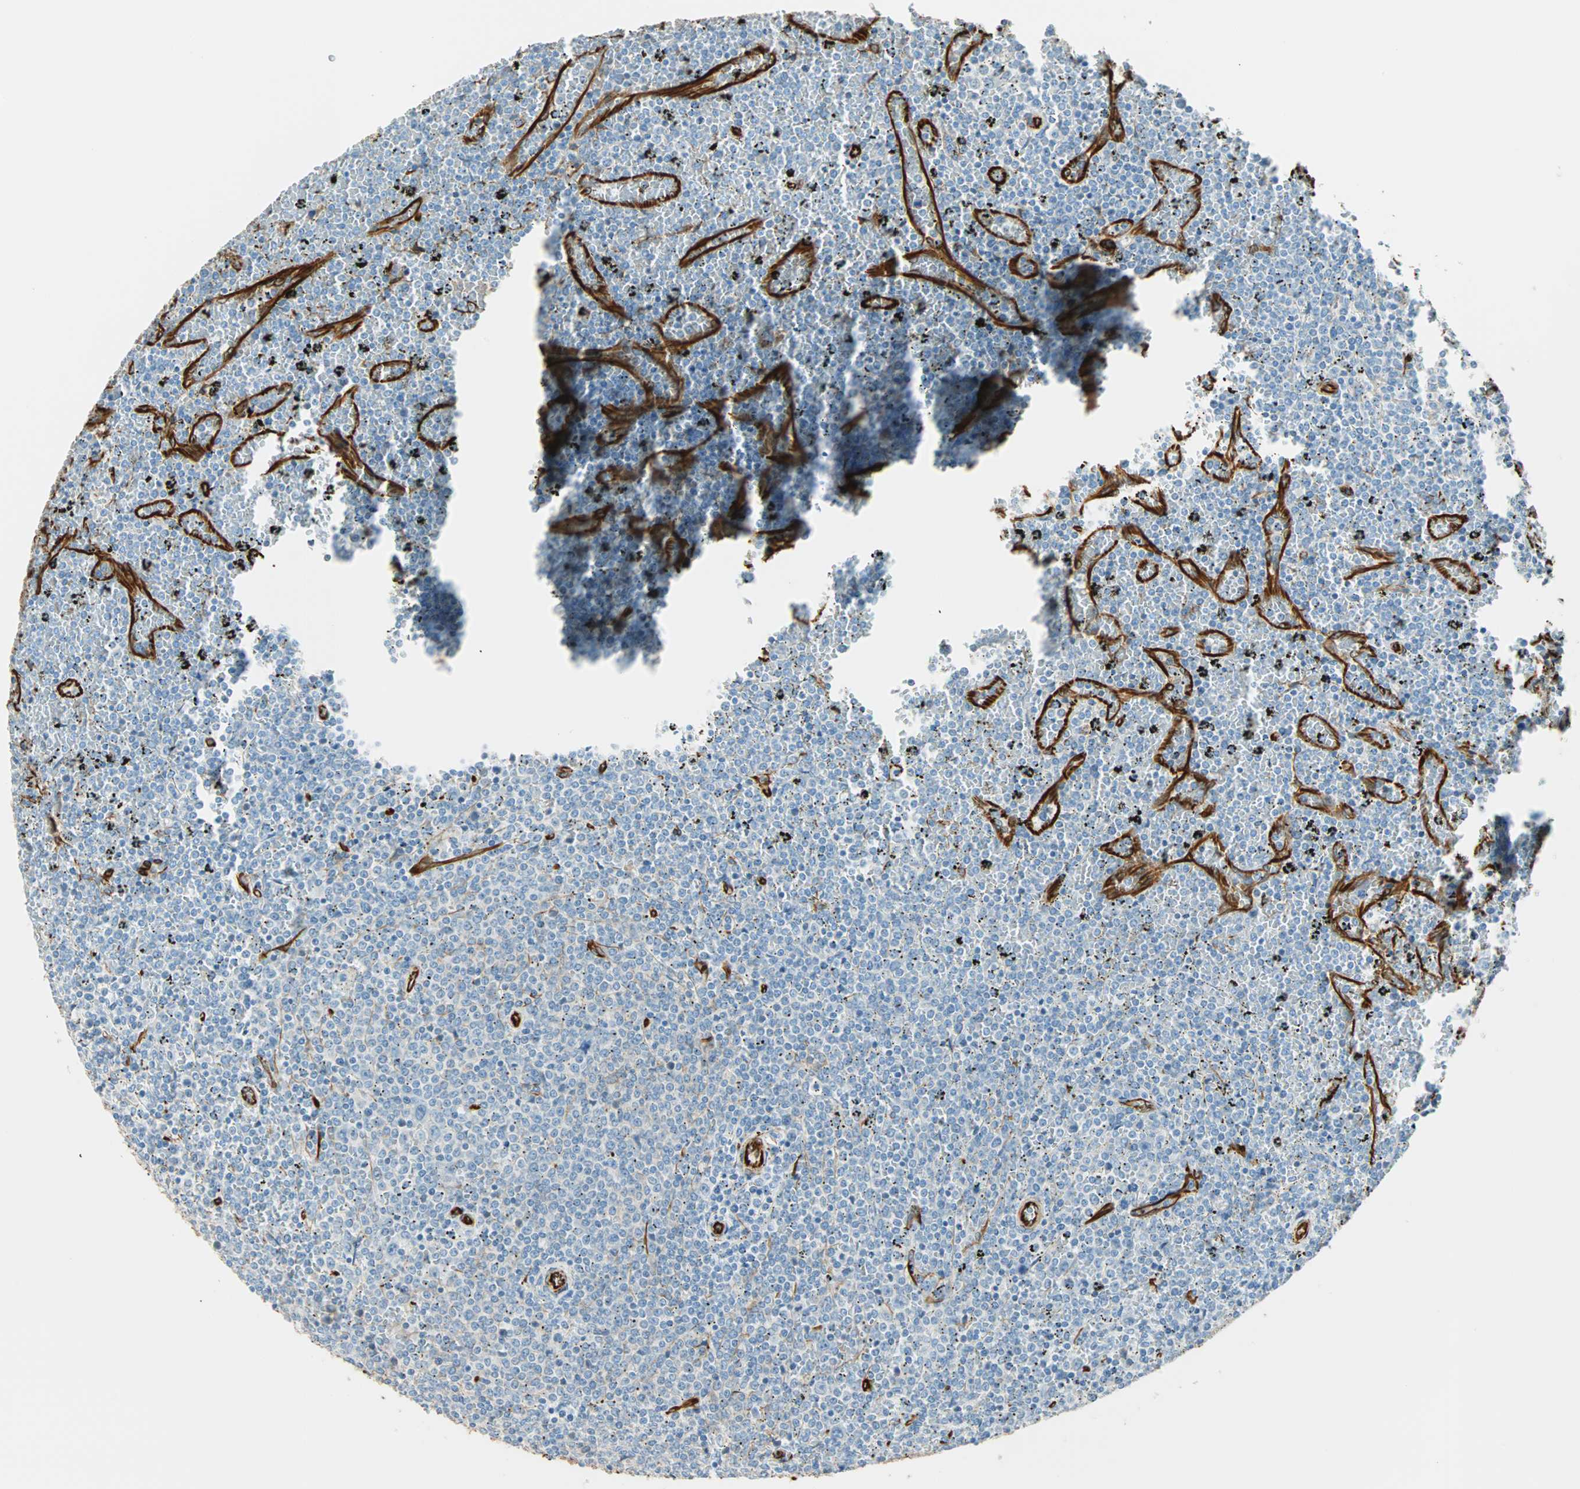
{"staining": {"intensity": "negative", "quantity": "none", "location": "none"}, "tissue": "lymphoma", "cell_type": "Tumor cells", "image_type": "cancer", "snomed": [{"axis": "morphology", "description": "Malignant lymphoma, non-Hodgkin's type, Low grade"}, {"axis": "topography", "description": "Spleen"}], "caption": "DAB immunohistochemical staining of human lymphoma displays no significant staining in tumor cells.", "gene": "NES", "patient": {"sex": "female", "age": 77}}